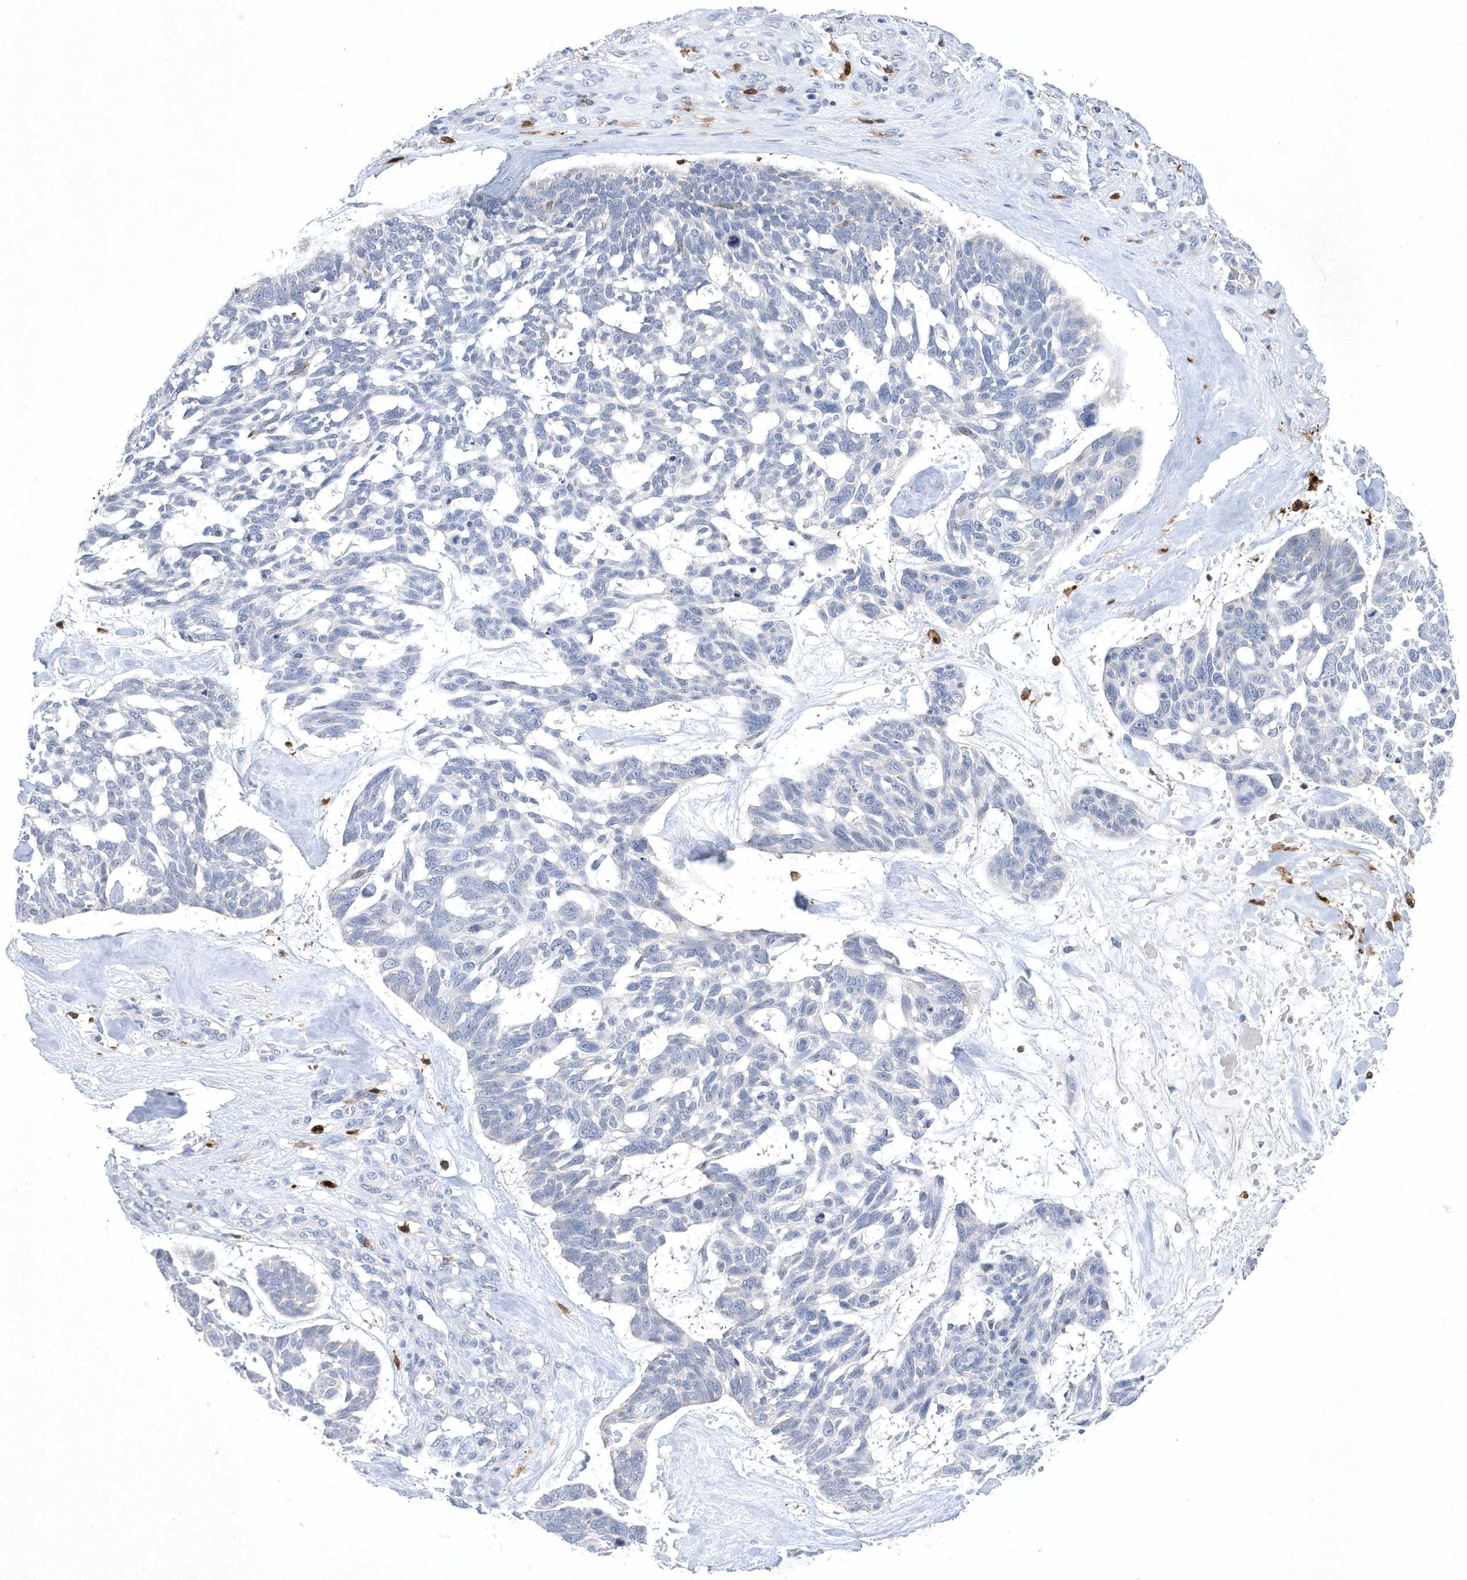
{"staining": {"intensity": "negative", "quantity": "none", "location": "none"}, "tissue": "skin cancer", "cell_type": "Tumor cells", "image_type": "cancer", "snomed": [{"axis": "morphology", "description": "Basal cell carcinoma"}, {"axis": "topography", "description": "Skin"}], "caption": "This image is of skin cancer stained with IHC to label a protein in brown with the nuclei are counter-stained blue. There is no positivity in tumor cells.", "gene": "BHLHA15", "patient": {"sex": "male", "age": 88}}